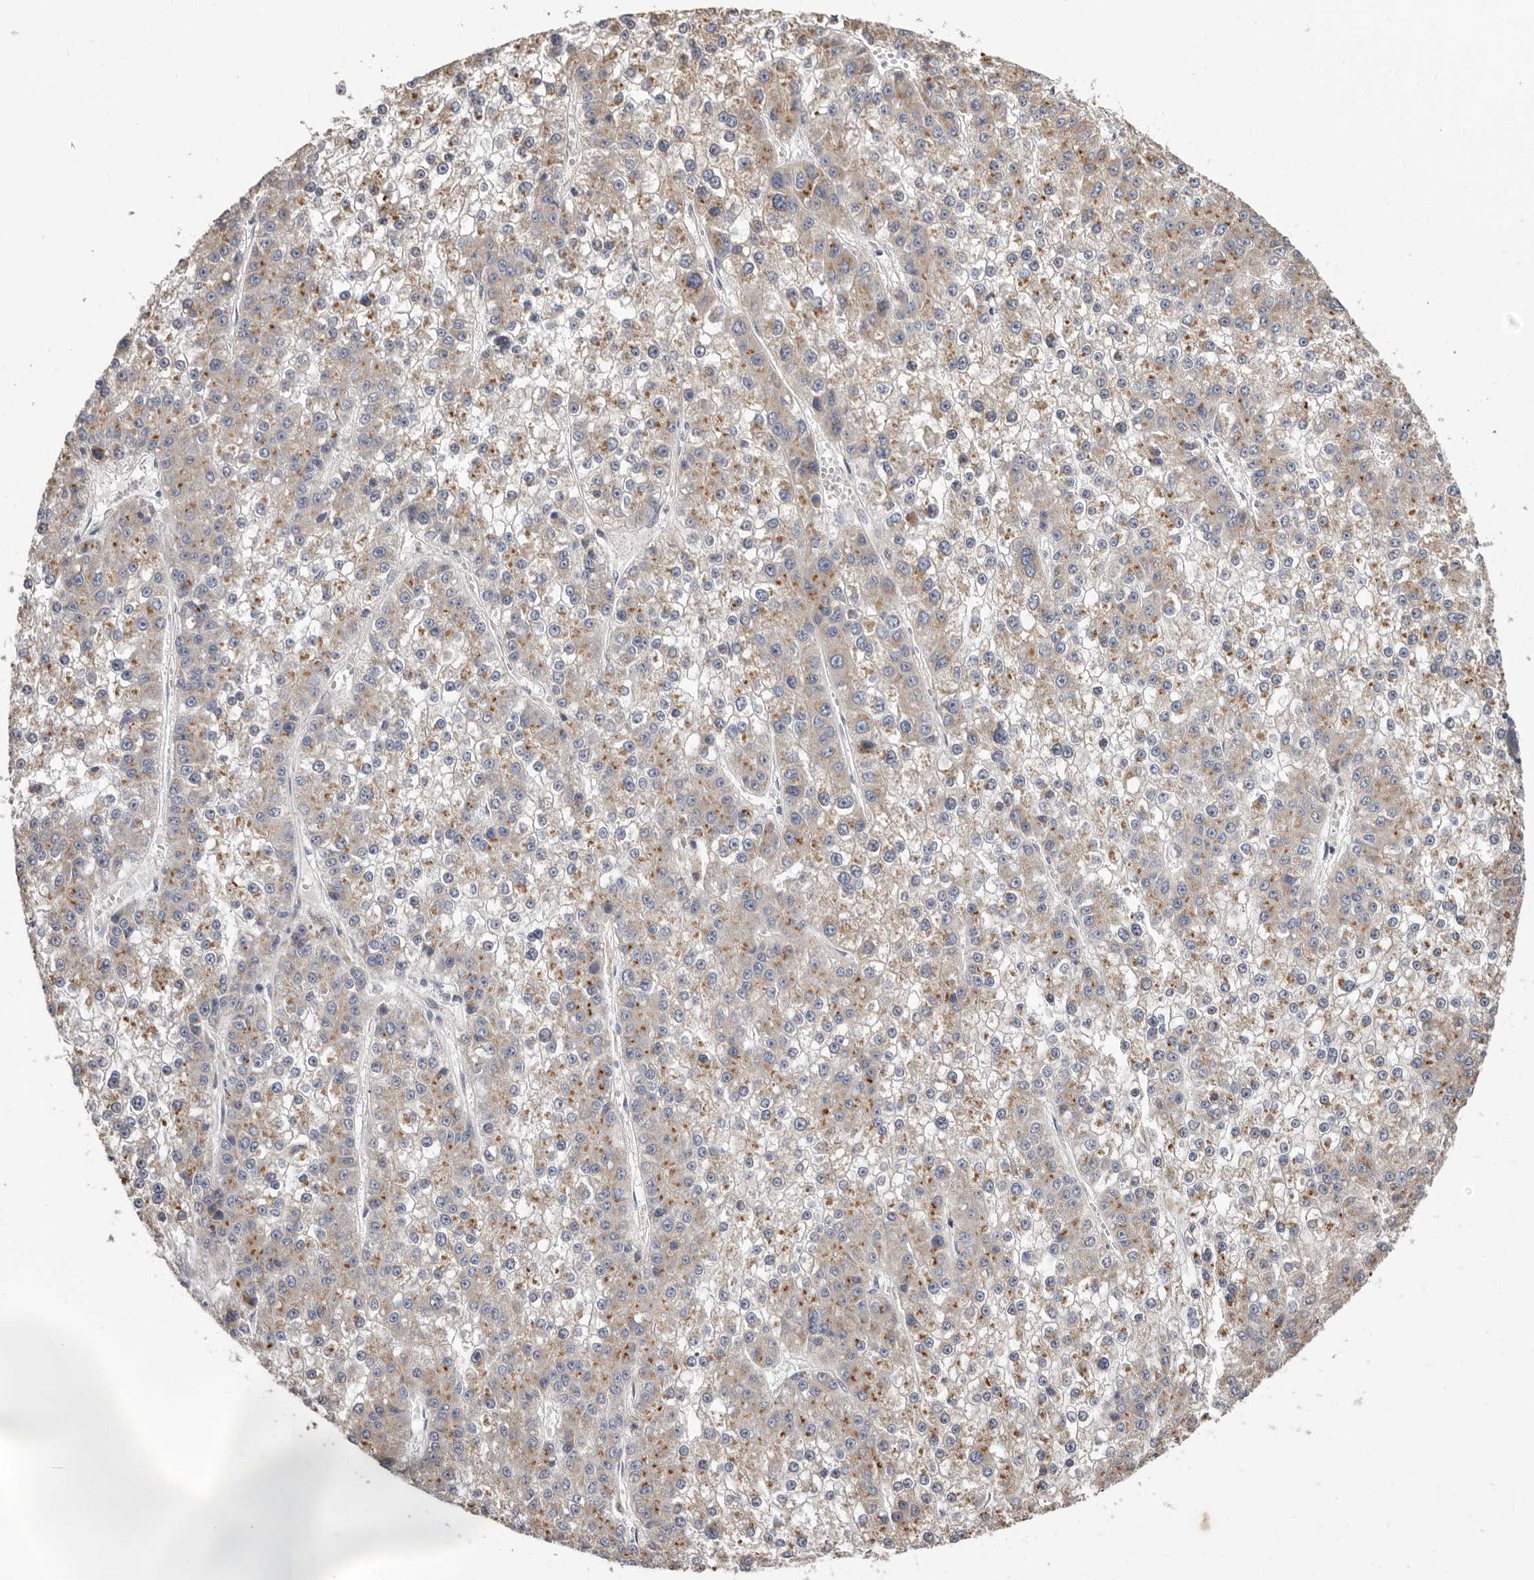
{"staining": {"intensity": "weak", "quantity": "25%-75%", "location": "cytoplasmic/membranous"}, "tissue": "liver cancer", "cell_type": "Tumor cells", "image_type": "cancer", "snomed": [{"axis": "morphology", "description": "Carcinoma, Hepatocellular, NOS"}, {"axis": "topography", "description": "Liver"}], "caption": "This is an image of IHC staining of liver cancer (hepatocellular carcinoma), which shows weak positivity in the cytoplasmic/membranous of tumor cells.", "gene": "ASIC5", "patient": {"sex": "female", "age": 73}}